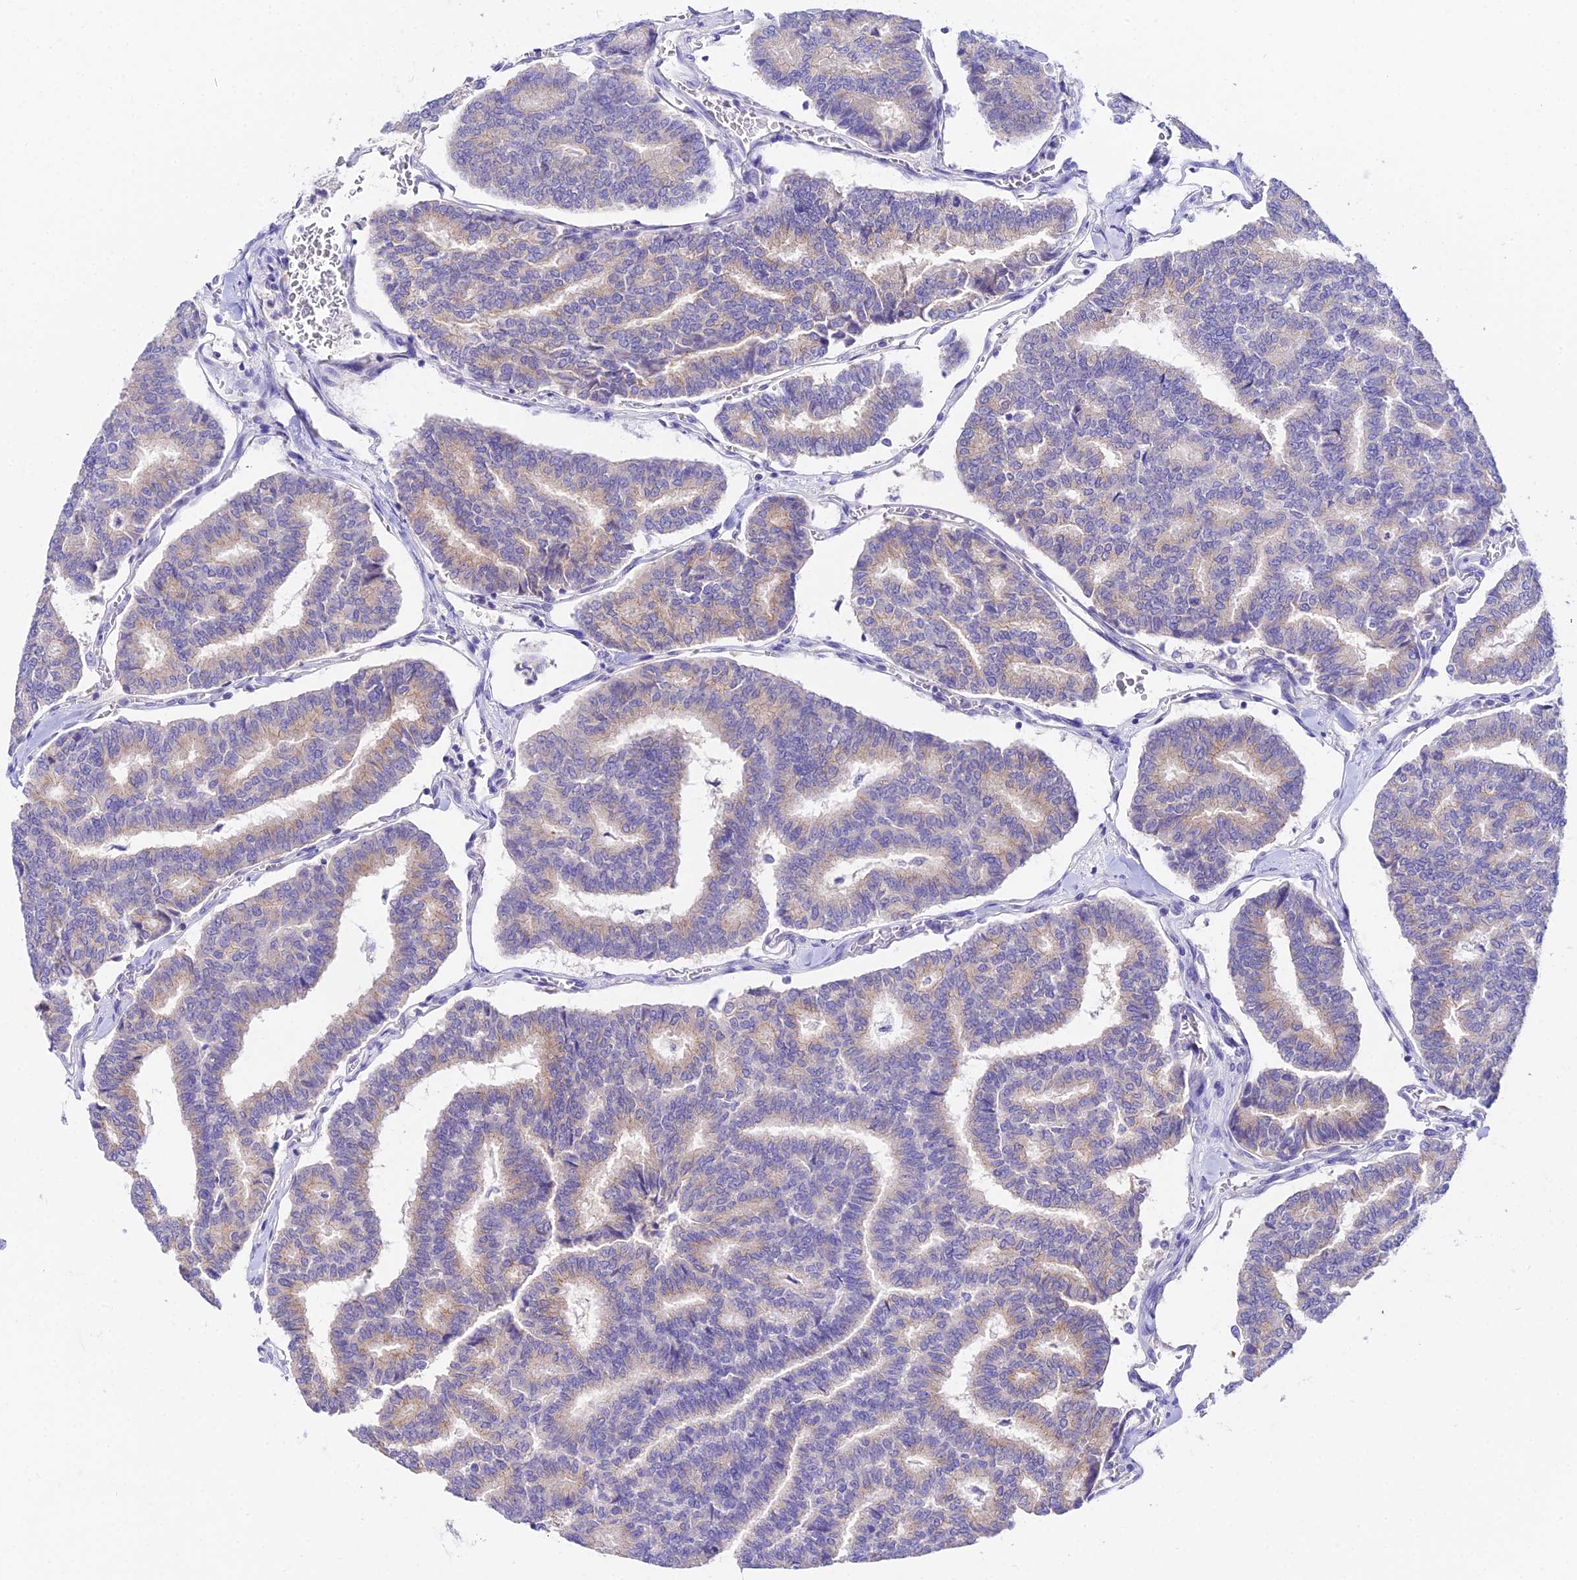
{"staining": {"intensity": "moderate", "quantity": "25%-75%", "location": "cytoplasmic/membranous"}, "tissue": "thyroid cancer", "cell_type": "Tumor cells", "image_type": "cancer", "snomed": [{"axis": "morphology", "description": "Papillary adenocarcinoma, NOS"}, {"axis": "topography", "description": "Thyroid gland"}], "caption": "A photomicrograph showing moderate cytoplasmic/membranous staining in approximately 25%-75% of tumor cells in thyroid papillary adenocarcinoma, as visualized by brown immunohistochemical staining.", "gene": "ATG16L2", "patient": {"sex": "female", "age": 35}}